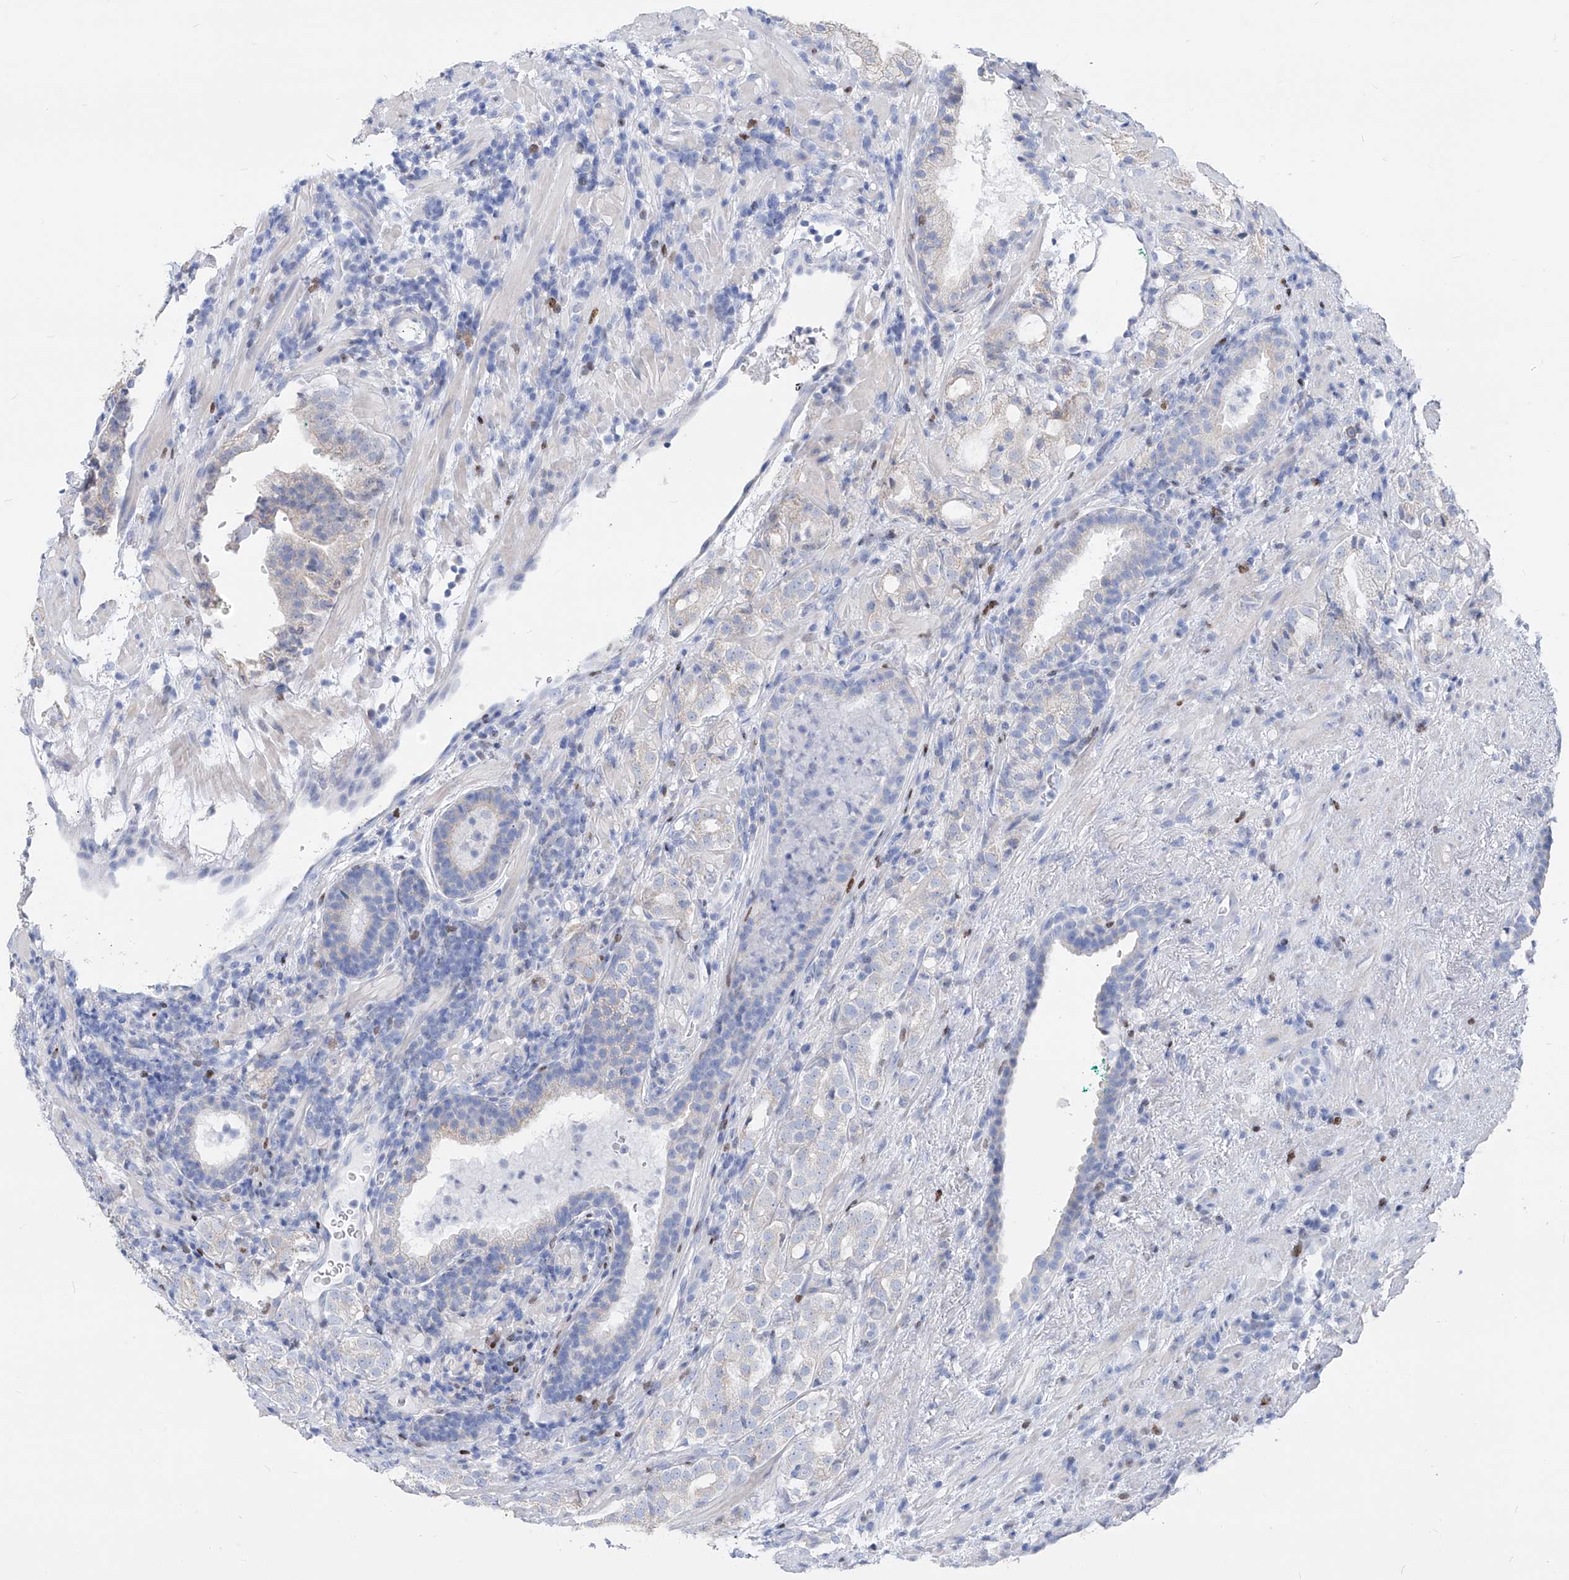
{"staining": {"intensity": "negative", "quantity": "none", "location": "none"}, "tissue": "prostate cancer", "cell_type": "Tumor cells", "image_type": "cancer", "snomed": [{"axis": "morphology", "description": "Adenocarcinoma, High grade"}, {"axis": "topography", "description": "Prostate"}], "caption": "The micrograph reveals no staining of tumor cells in prostate cancer (adenocarcinoma (high-grade)).", "gene": "FRS3", "patient": {"sex": "male", "age": 64}}